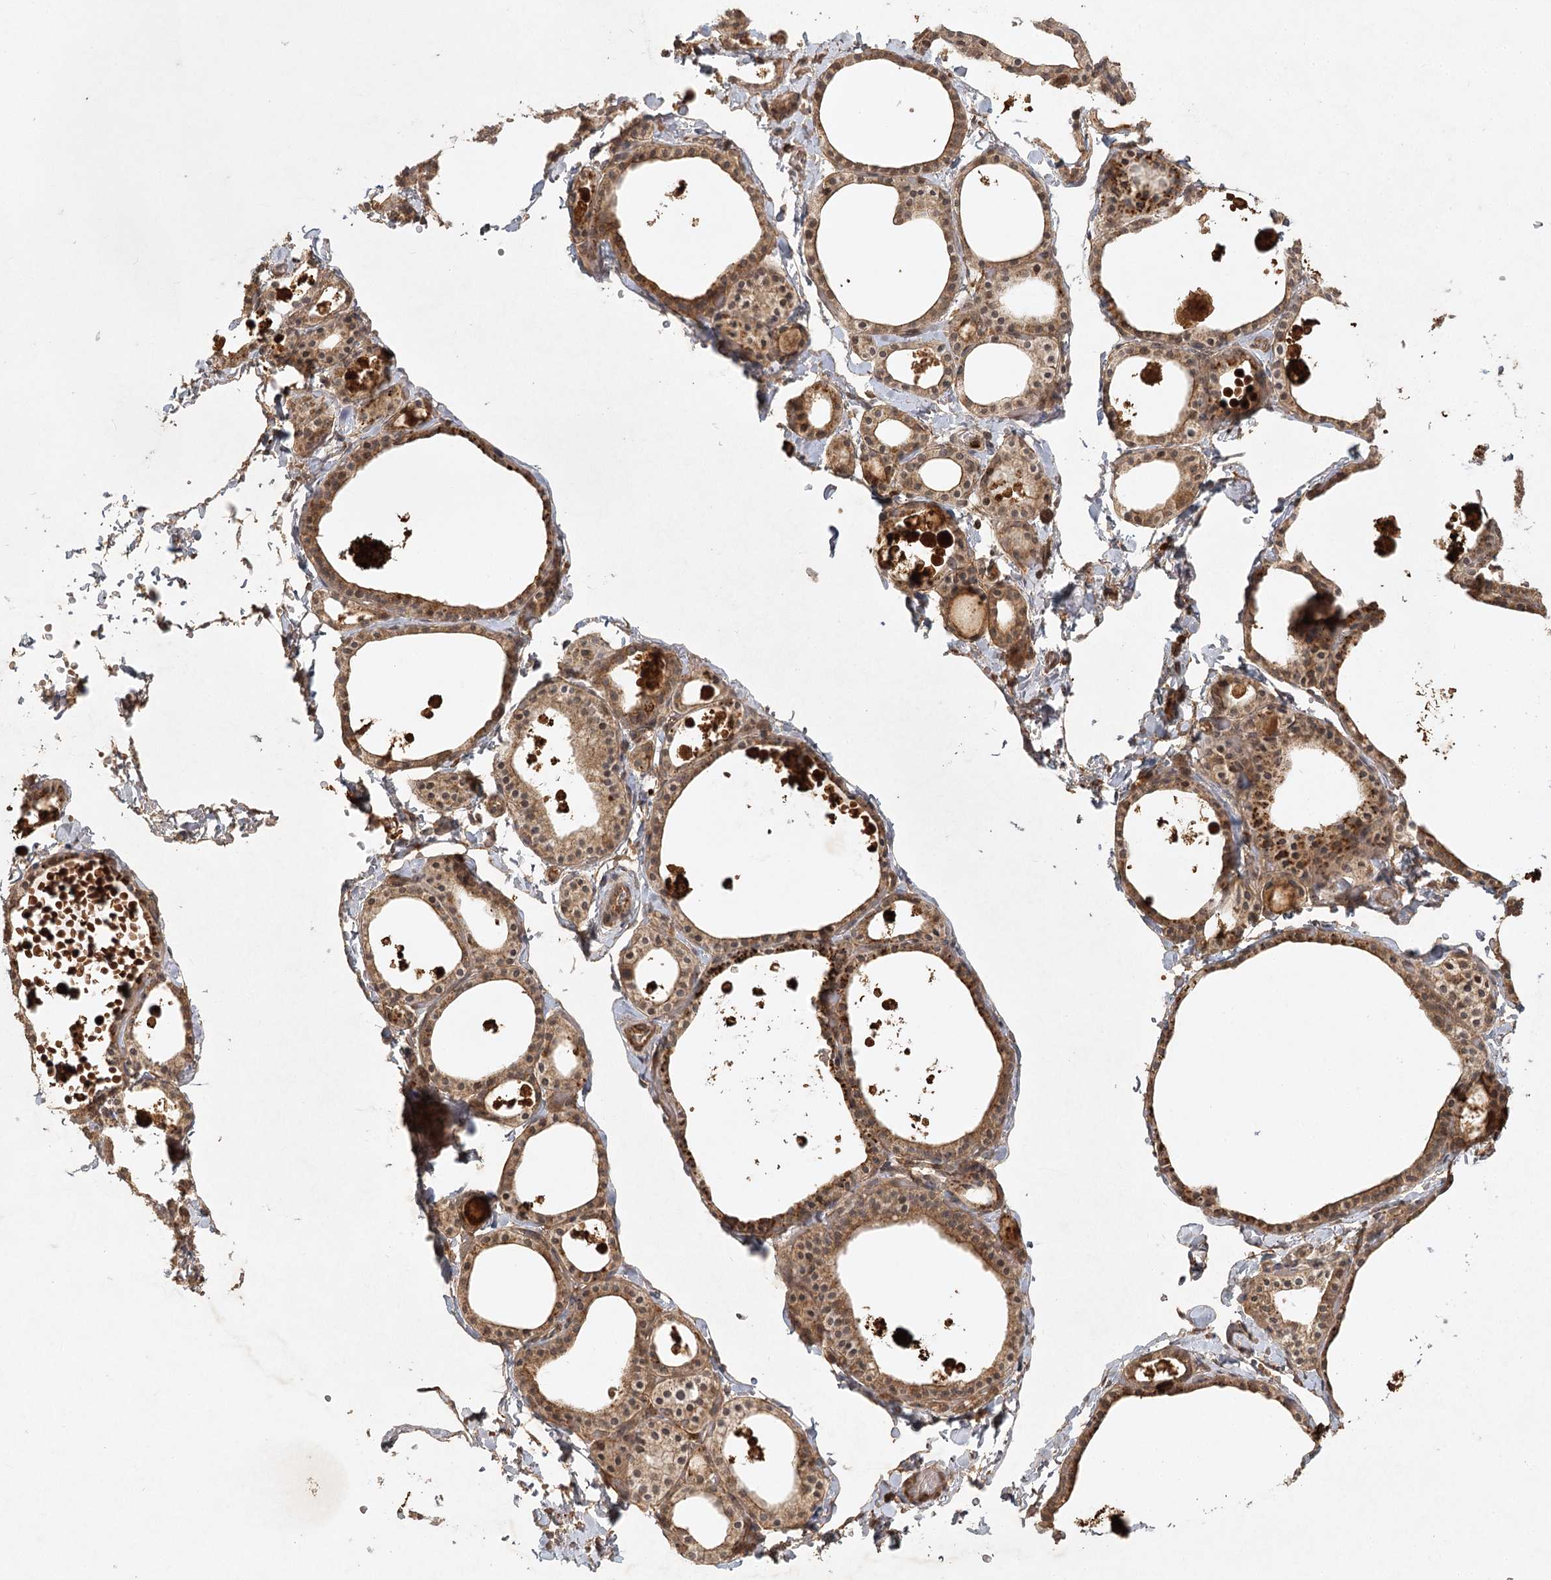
{"staining": {"intensity": "moderate", "quantity": ">75%", "location": "cytoplasmic/membranous"}, "tissue": "thyroid gland", "cell_type": "Glandular cells", "image_type": "normal", "snomed": [{"axis": "morphology", "description": "Normal tissue, NOS"}, {"axis": "topography", "description": "Thyroid gland"}], "caption": "This is an image of IHC staining of normal thyroid gland, which shows moderate positivity in the cytoplasmic/membranous of glandular cells.", "gene": "ARL13A", "patient": {"sex": "male", "age": 56}}